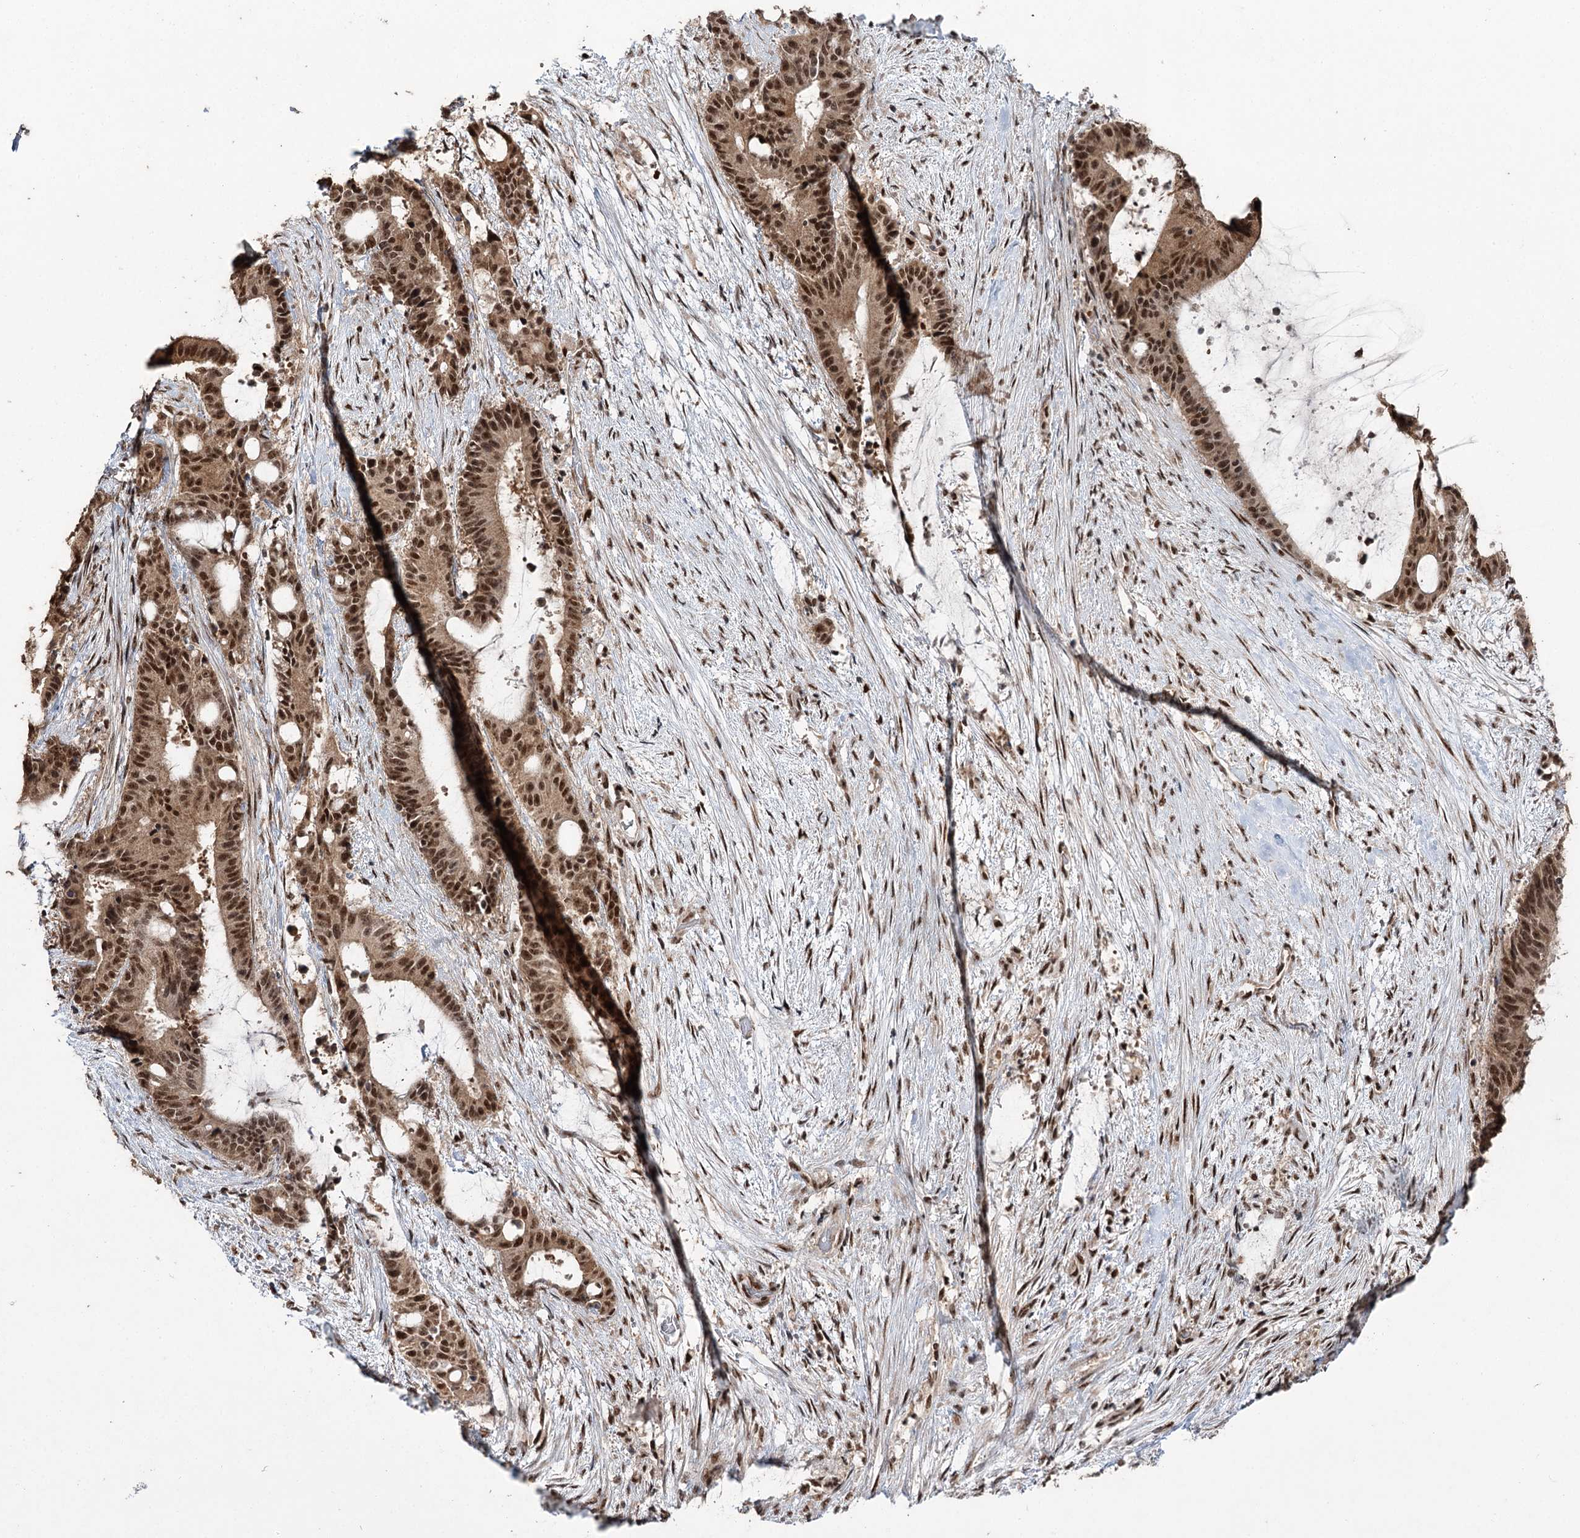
{"staining": {"intensity": "moderate", "quantity": ">75%", "location": "cytoplasmic/membranous,nuclear"}, "tissue": "liver cancer", "cell_type": "Tumor cells", "image_type": "cancer", "snomed": [{"axis": "morphology", "description": "Normal tissue, NOS"}, {"axis": "morphology", "description": "Cholangiocarcinoma"}, {"axis": "topography", "description": "Liver"}, {"axis": "topography", "description": "Peripheral nerve tissue"}], "caption": "Tumor cells reveal medium levels of moderate cytoplasmic/membranous and nuclear expression in approximately >75% of cells in human cholangiocarcinoma (liver).", "gene": "ERCC3", "patient": {"sex": "female", "age": 73}}